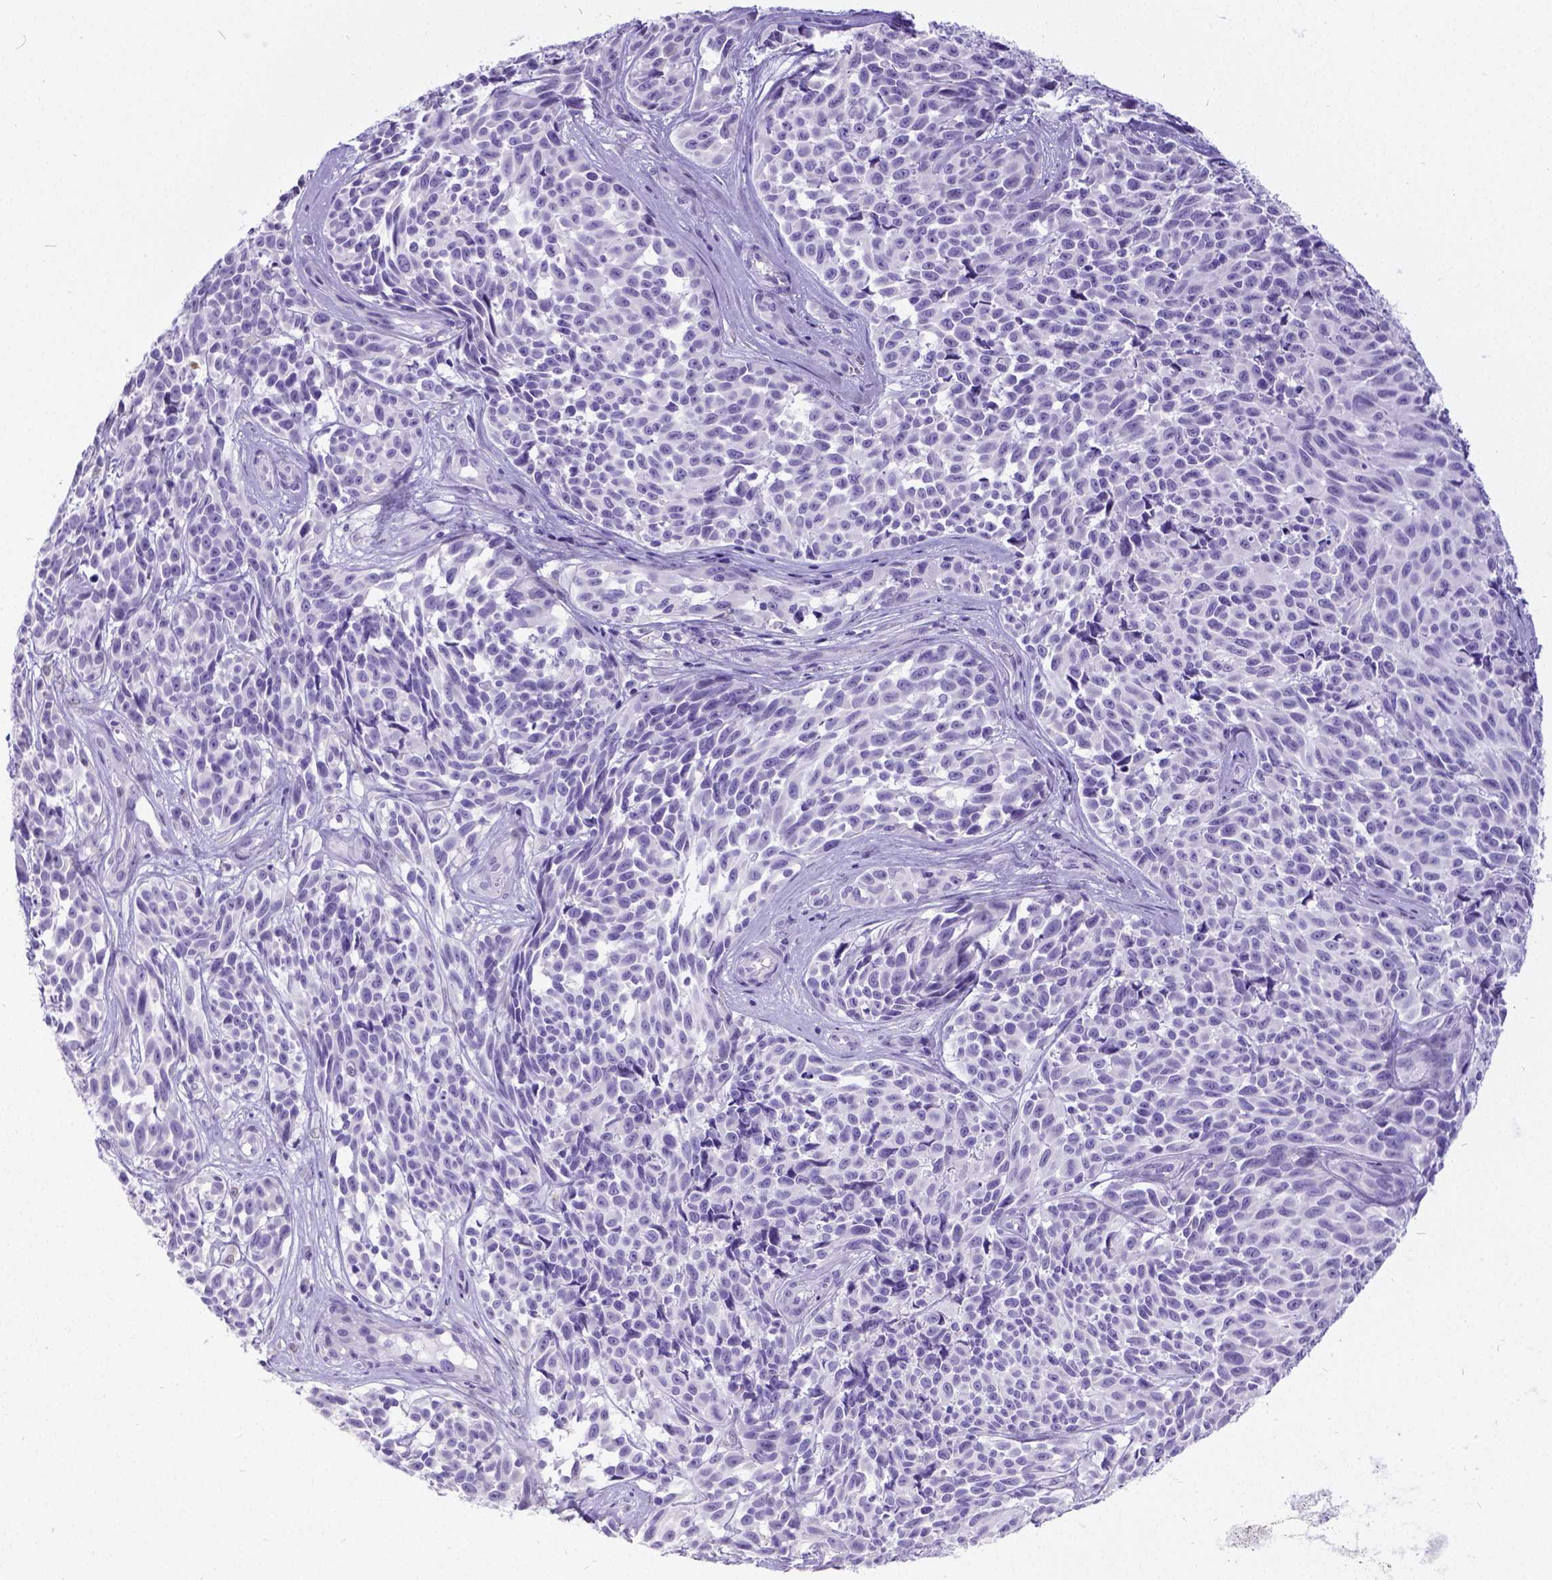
{"staining": {"intensity": "negative", "quantity": "none", "location": "none"}, "tissue": "melanoma", "cell_type": "Tumor cells", "image_type": "cancer", "snomed": [{"axis": "morphology", "description": "Malignant melanoma, NOS"}, {"axis": "topography", "description": "Skin"}], "caption": "Tumor cells show no significant protein staining in malignant melanoma.", "gene": "SATB2", "patient": {"sex": "female", "age": 88}}